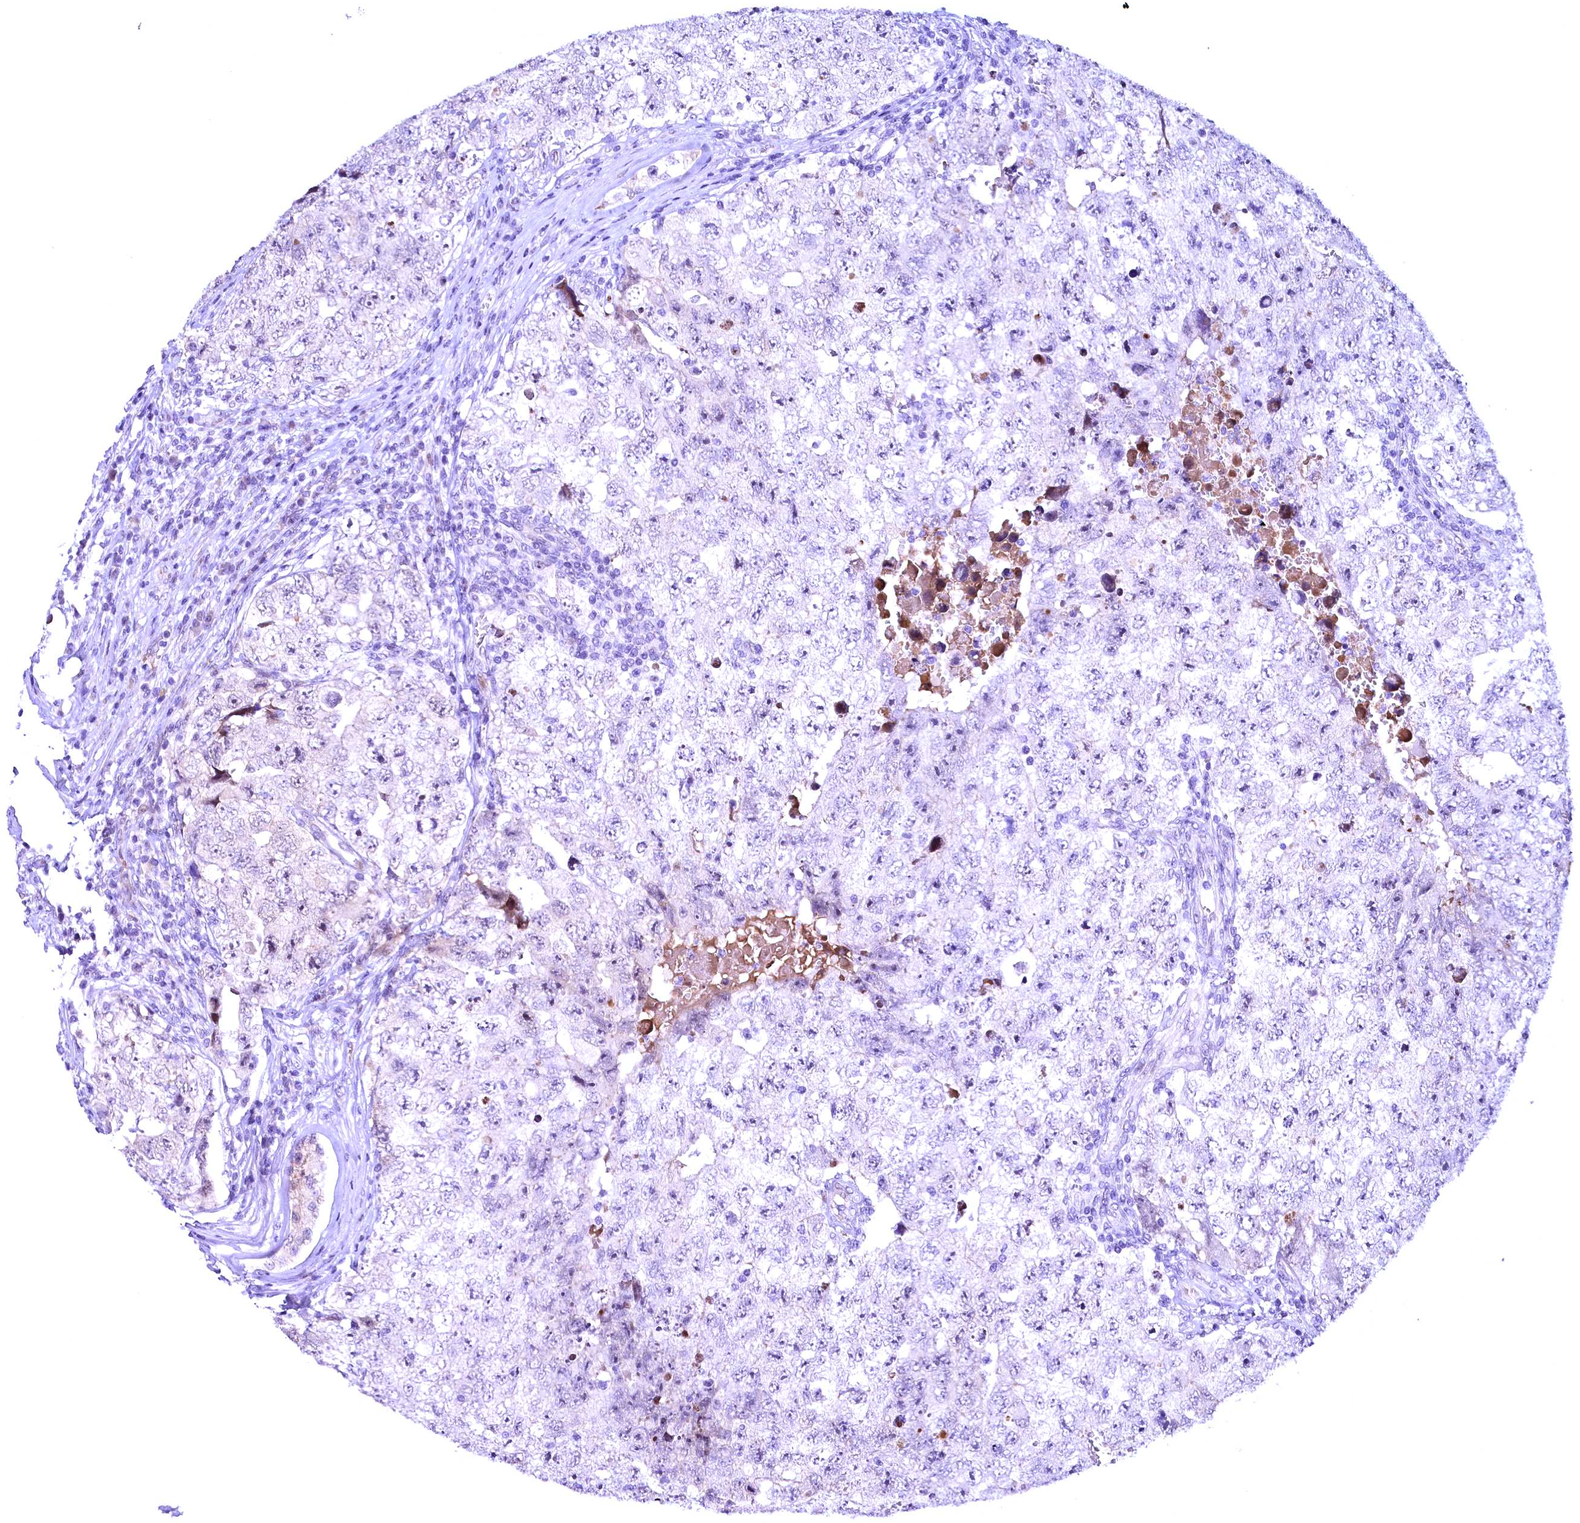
{"staining": {"intensity": "negative", "quantity": "none", "location": "none"}, "tissue": "testis cancer", "cell_type": "Tumor cells", "image_type": "cancer", "snomed": [{"axis": "morphology", "description": "Carcinoma, Embryonal, NOS"}, {"axis": "topography", "description": "Testis"}], "caption": "DAB immunohistochemical staining of human embryonal carcinoma (testis) displays no significant positivity in tumor cells.", "gene": "CCDC106", "patient": {"sex": "male", "age": 17}}